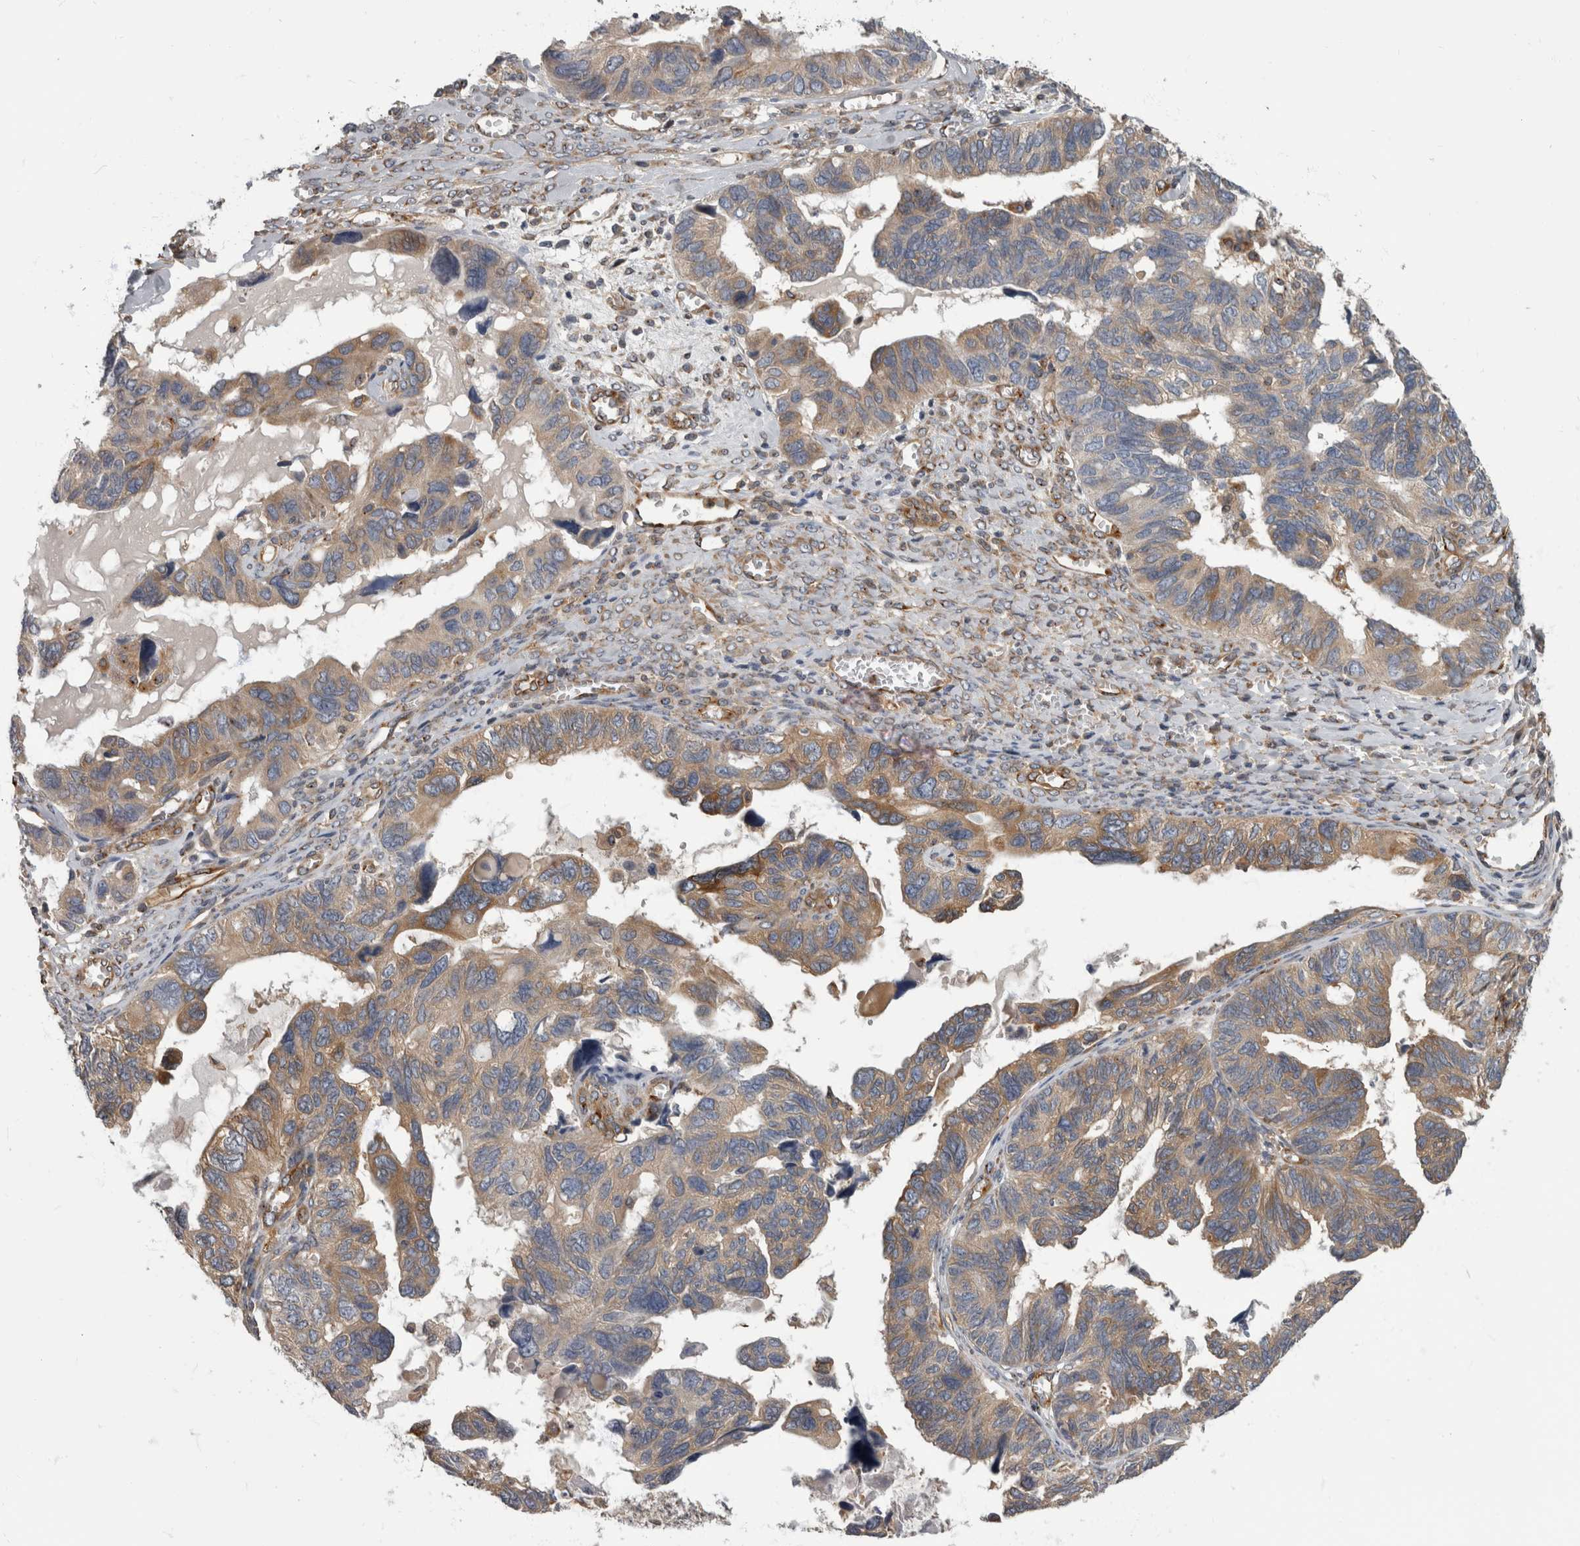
{"staining": {"intensity": "weak", "quantity": "25%-75%", "location": "cytoplasmic/membranous"}, "tissue": "ovarian cancer", "cell_type": "Tumor cells", "image_type": "cancer", "snomed": [{"axis": "morphology", "description": "Cystadenocarcinoma, serous, NOS"}, {"axis": "topography", "description": "Ovary"}], "caption": "Protein expression analysis of human ovarian cancer reveals weak cytoplasmic/membranous positivity in about 25%-75% of tumor cells.", "gene": "HOOK3", "patient": {"sex": "female", "age": 79}}